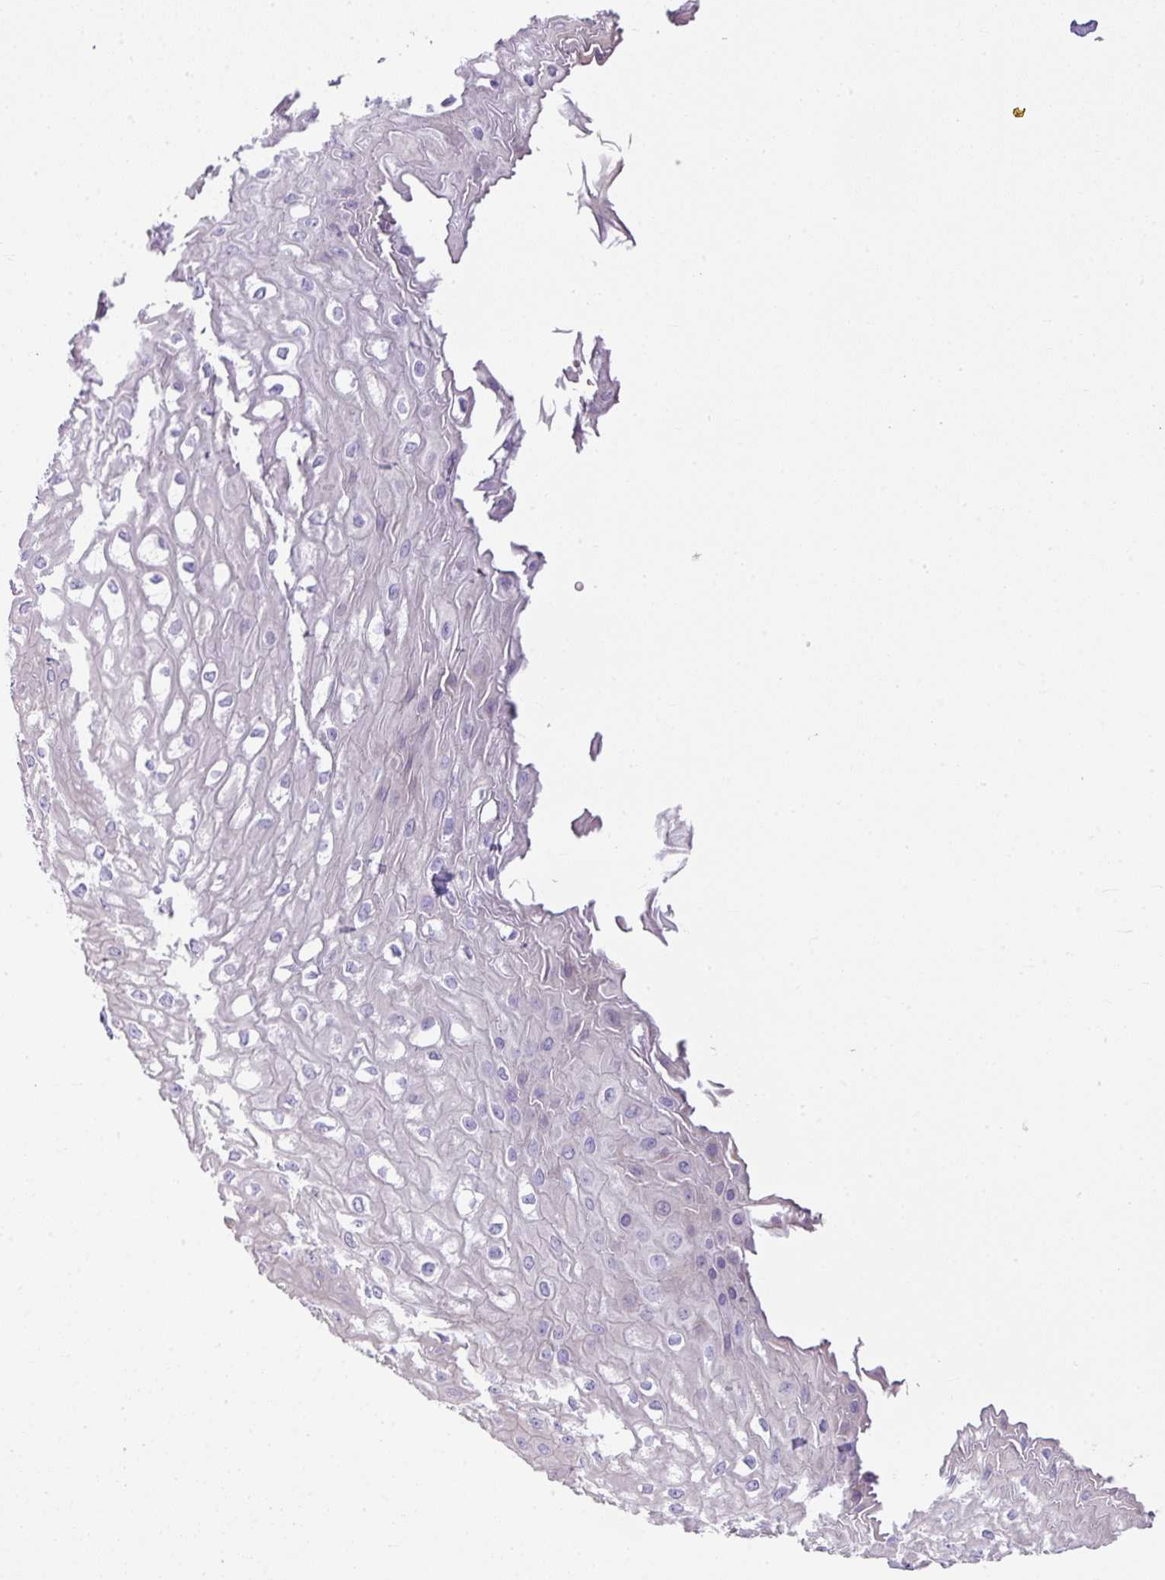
{"staining": {"intensity": "negative", "quantity": "none", "location": "none"}, "tissue": "esophagus", "cell_type": "Squamous epithelial cells", "image_type": "normal", "snomed": [{"axis": "morphology", "description": "Normal tissue, NOS"}, {"axis": "topography", "description": "Esophagus"}], "caption": "A high-resolution micrograph shows IHC staining of unremarkable esophagus, which displays no significant positivity in squamous epithelial cells. (DAB immunohistochemistry (IHC) visualized using brightfield microscopy, high magnification).", "gene": "PALS2", "patient": {"sex": "male", "age": 67}}